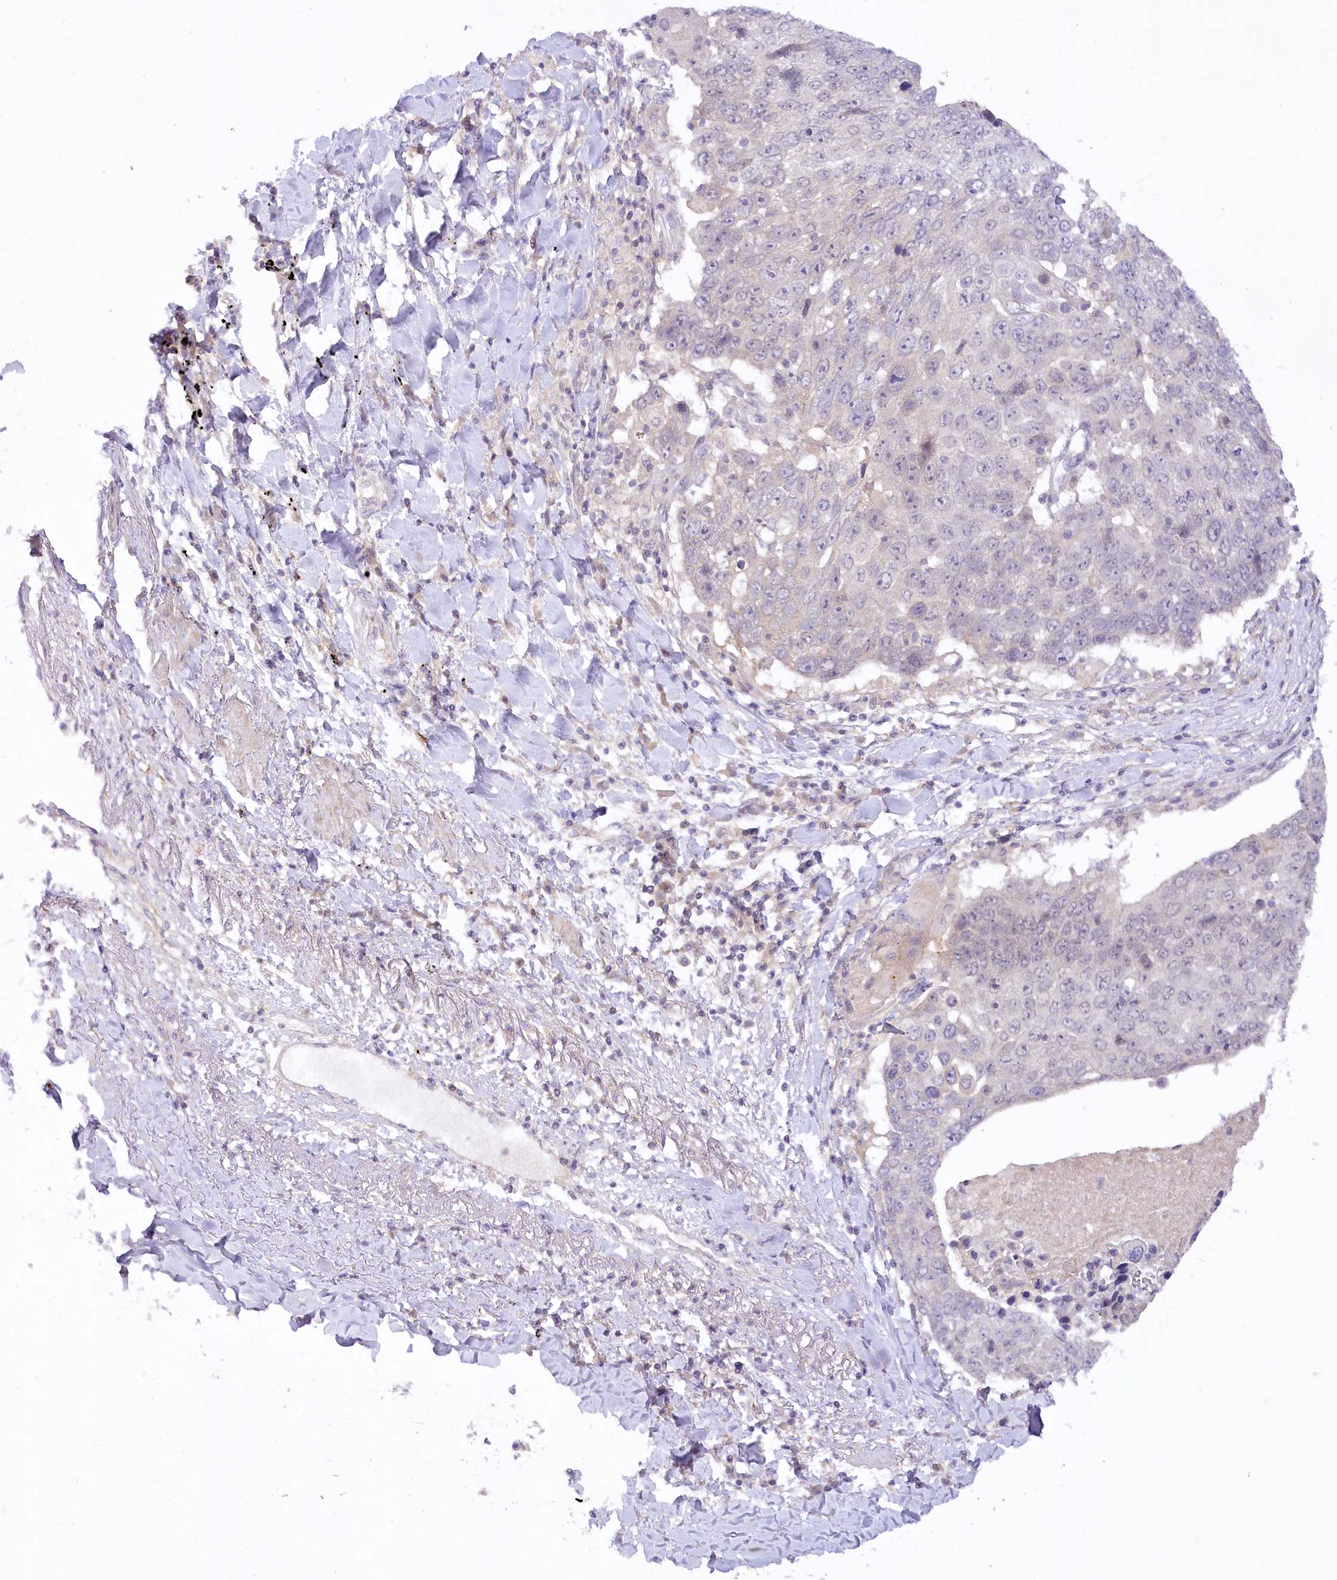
{"staining": {"intensity": "negative", "quantity": "none", "location": "none"}, "tissue": "lung cancer", "cell_type": "Tumor cells", "image_type": "cancer", "snomed": [{"axis": "morphology", "description": "Squamous cell carcinoma, NOS"}, {"axis": "topography", "description": "Lung"}], "caption": "Photomicrograph shows no protein expression in tumor cells of squamous cell carcinoma (lung) tissue.", "gene": "EFHC2", "patient": {"sex": "male", "age": 66}}